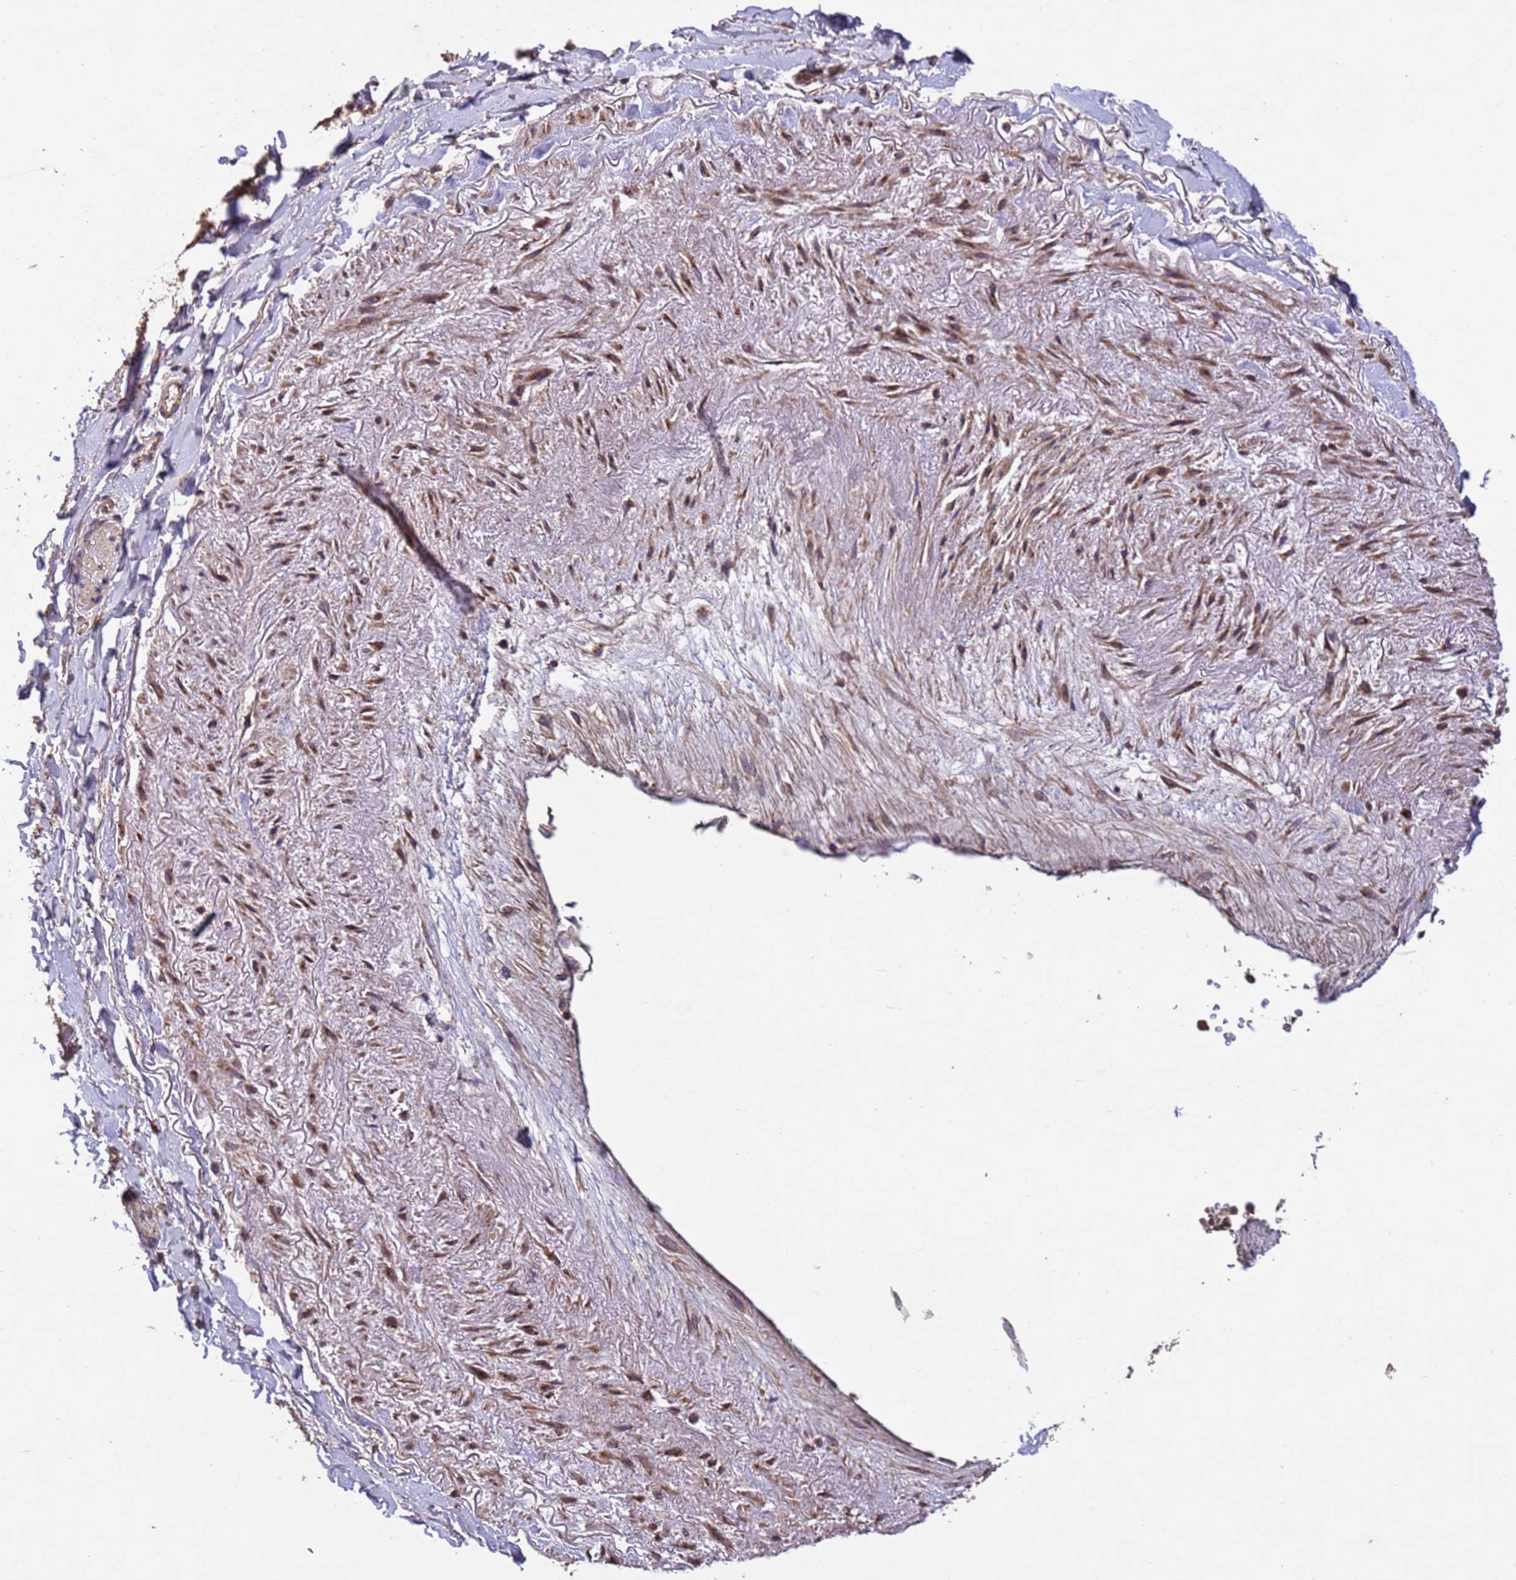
{"staining": {"intensity": "negative", "quantity": "none", "location": "none"}, "tissue": "adipose tissue", "cell_type": "Adipocytes", "image_type": "normal", "snomed": [{"axis": "morphology", "description": "Normal tissue, NOS"}, {"axis": "topography", "description": "Cartilage tissue"}], "caption": "Adipocytes show no significant protein positivity in benign adipose tissue.", "gene": "FASTKD1", "patient": {"sex": "male", "age": 73}}